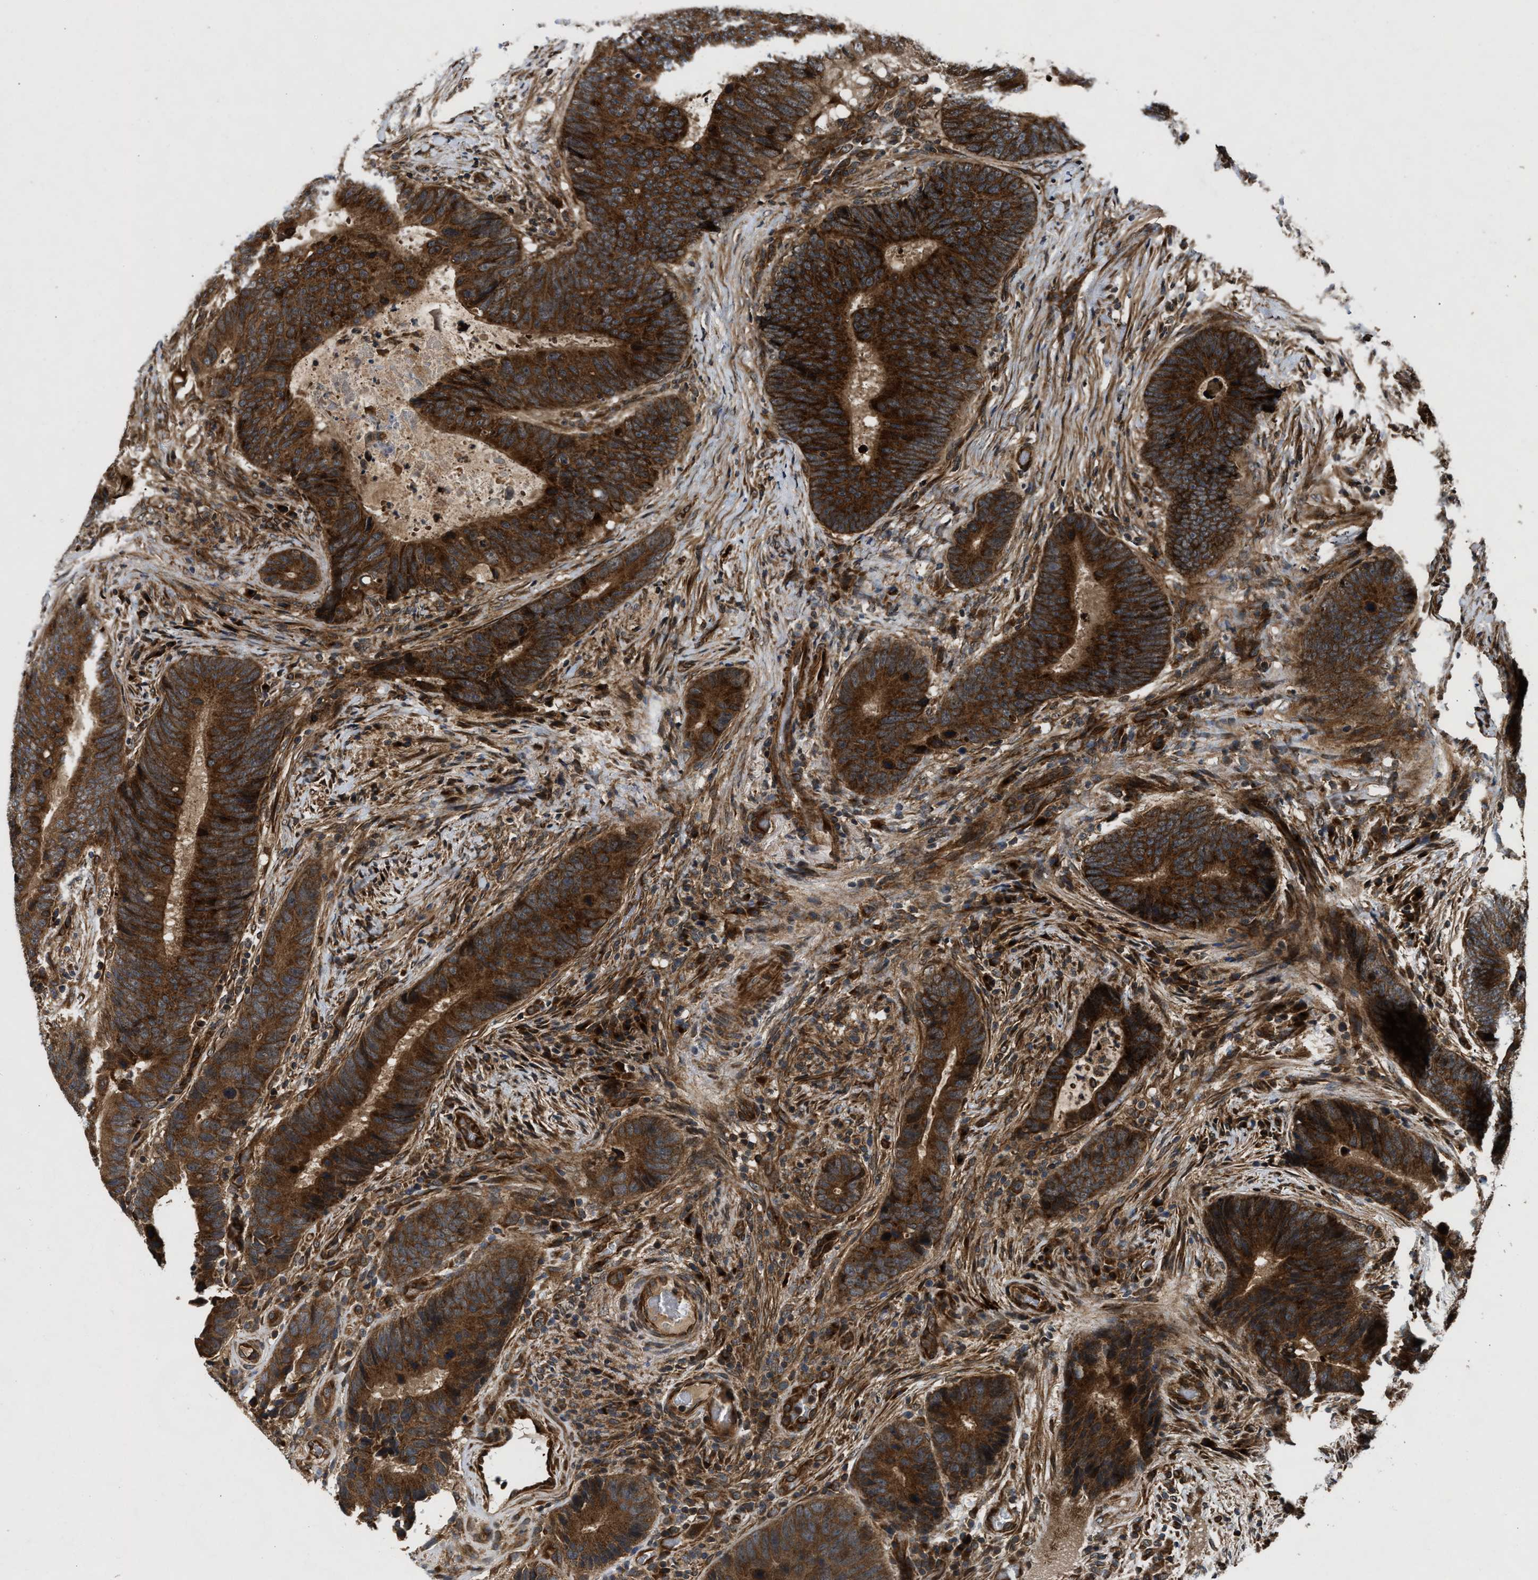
{"staining": {"intensity": "strong", "quantity": ">75%", "location": "cytoplasmic/membranous"}, "tissue": "colorectal cancer", "cell_type": "Tumor cells", "image_type": "cancer", "snomed": [{"axis": "morphology", "description": "Adenocarcinoma, NOS"}, {"axis": "topography", "description": "Colon"}], "caption": "Colorectal cancer (adenocarcinoma) stained with a protein marker exhibits strong staining in tumor cells.", "gene": "PNPLA8", "patient": {"sex": "male", "age": 56}}